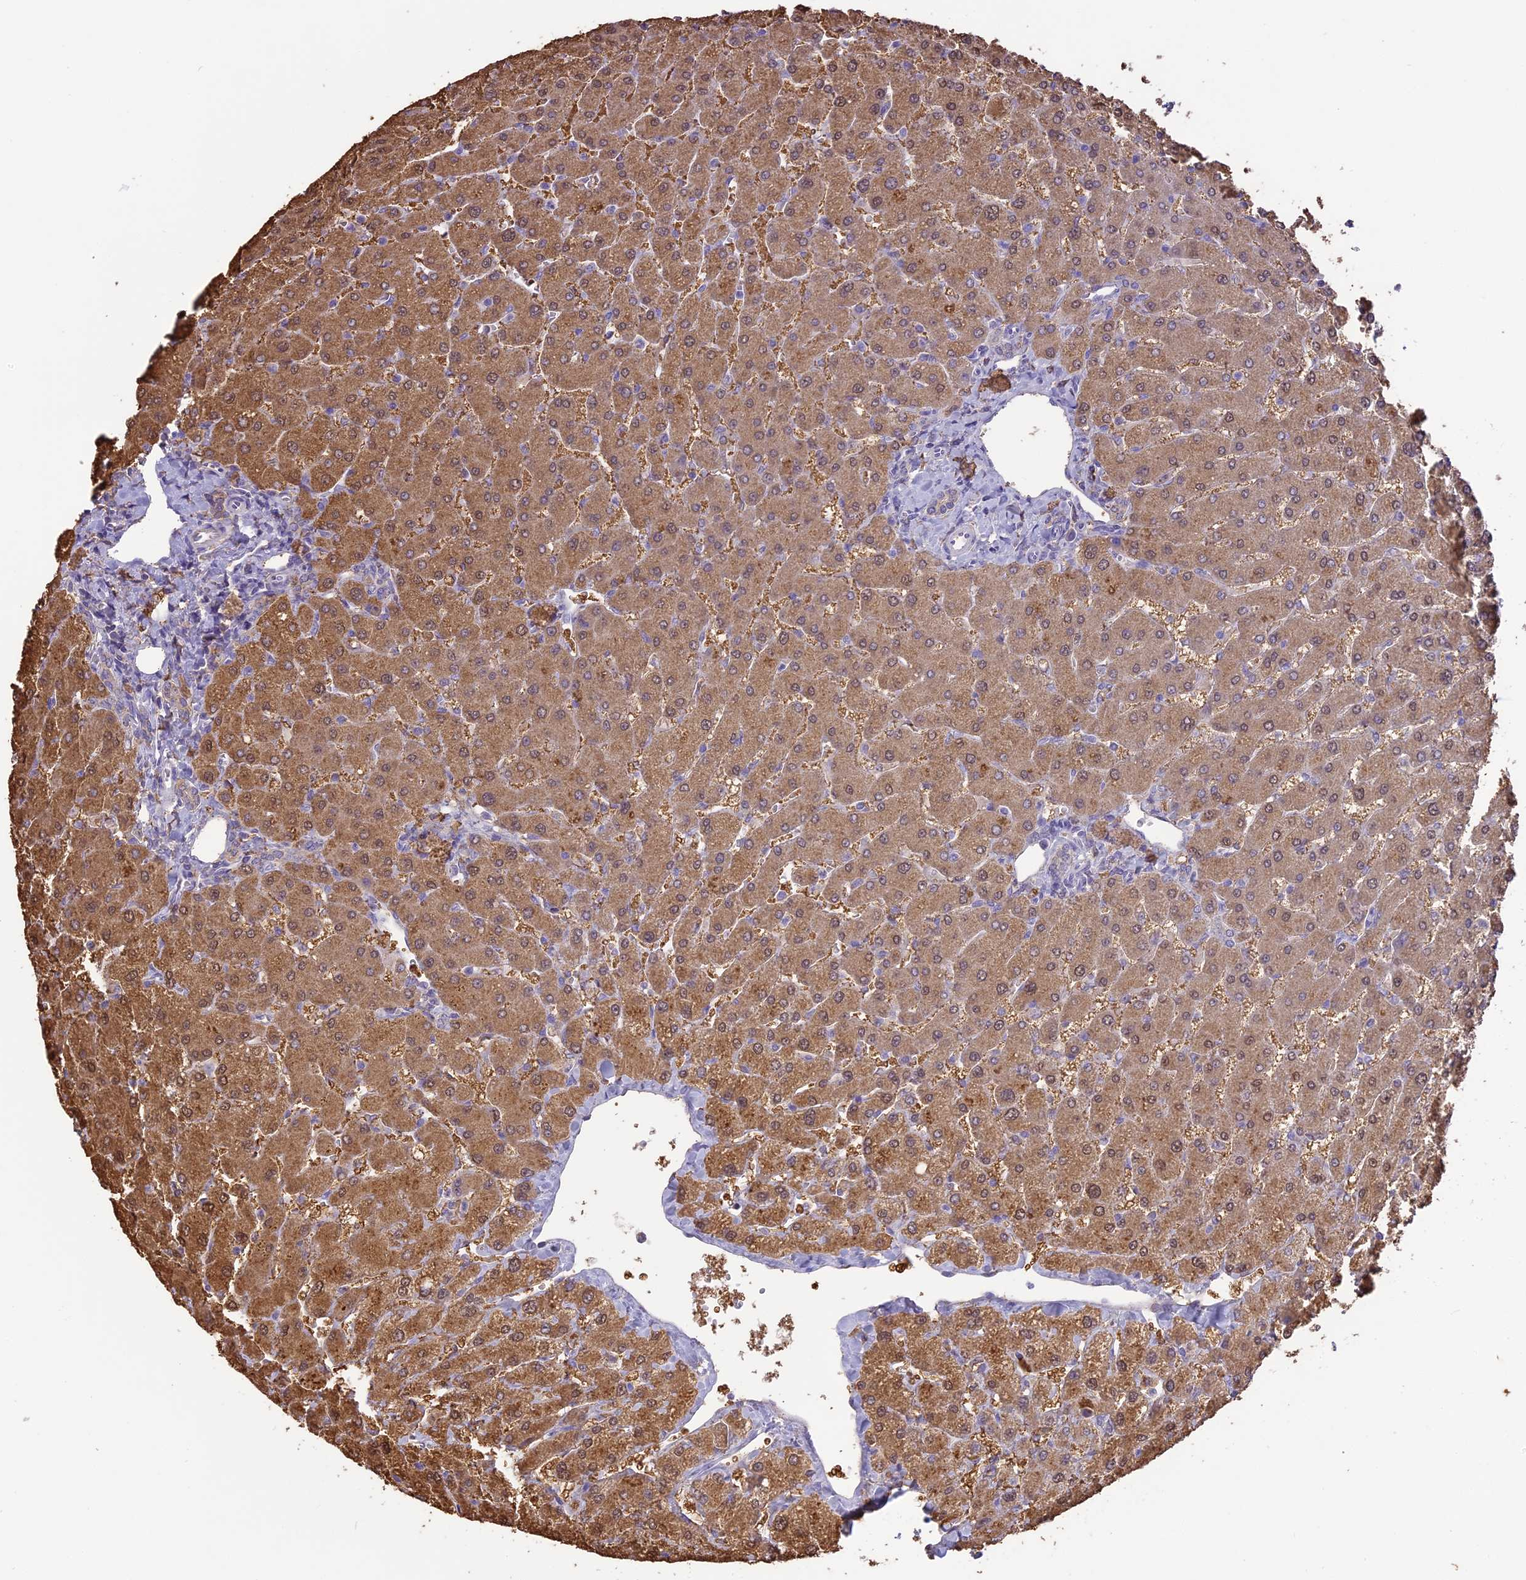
{"staining": {"intensity": "negative", "quantity": "none", "location": "none"}, "tissue": "liver", "cell_type": "Cholangiocytes", "image_type": "normal", "snomed": [{"axis": "morphology", "description": "Normal tissue, NOS"}, {"axis": "topography", "description": "Liver"}], "caption": "The micrograph displays no staining of cholangiocytes in benign liver. (DAB (3,3'-diaminobenzidine) IHC, high magnification).", "gene": "ARHGAP19", "patient": {"sex": "male", "age": 55}}